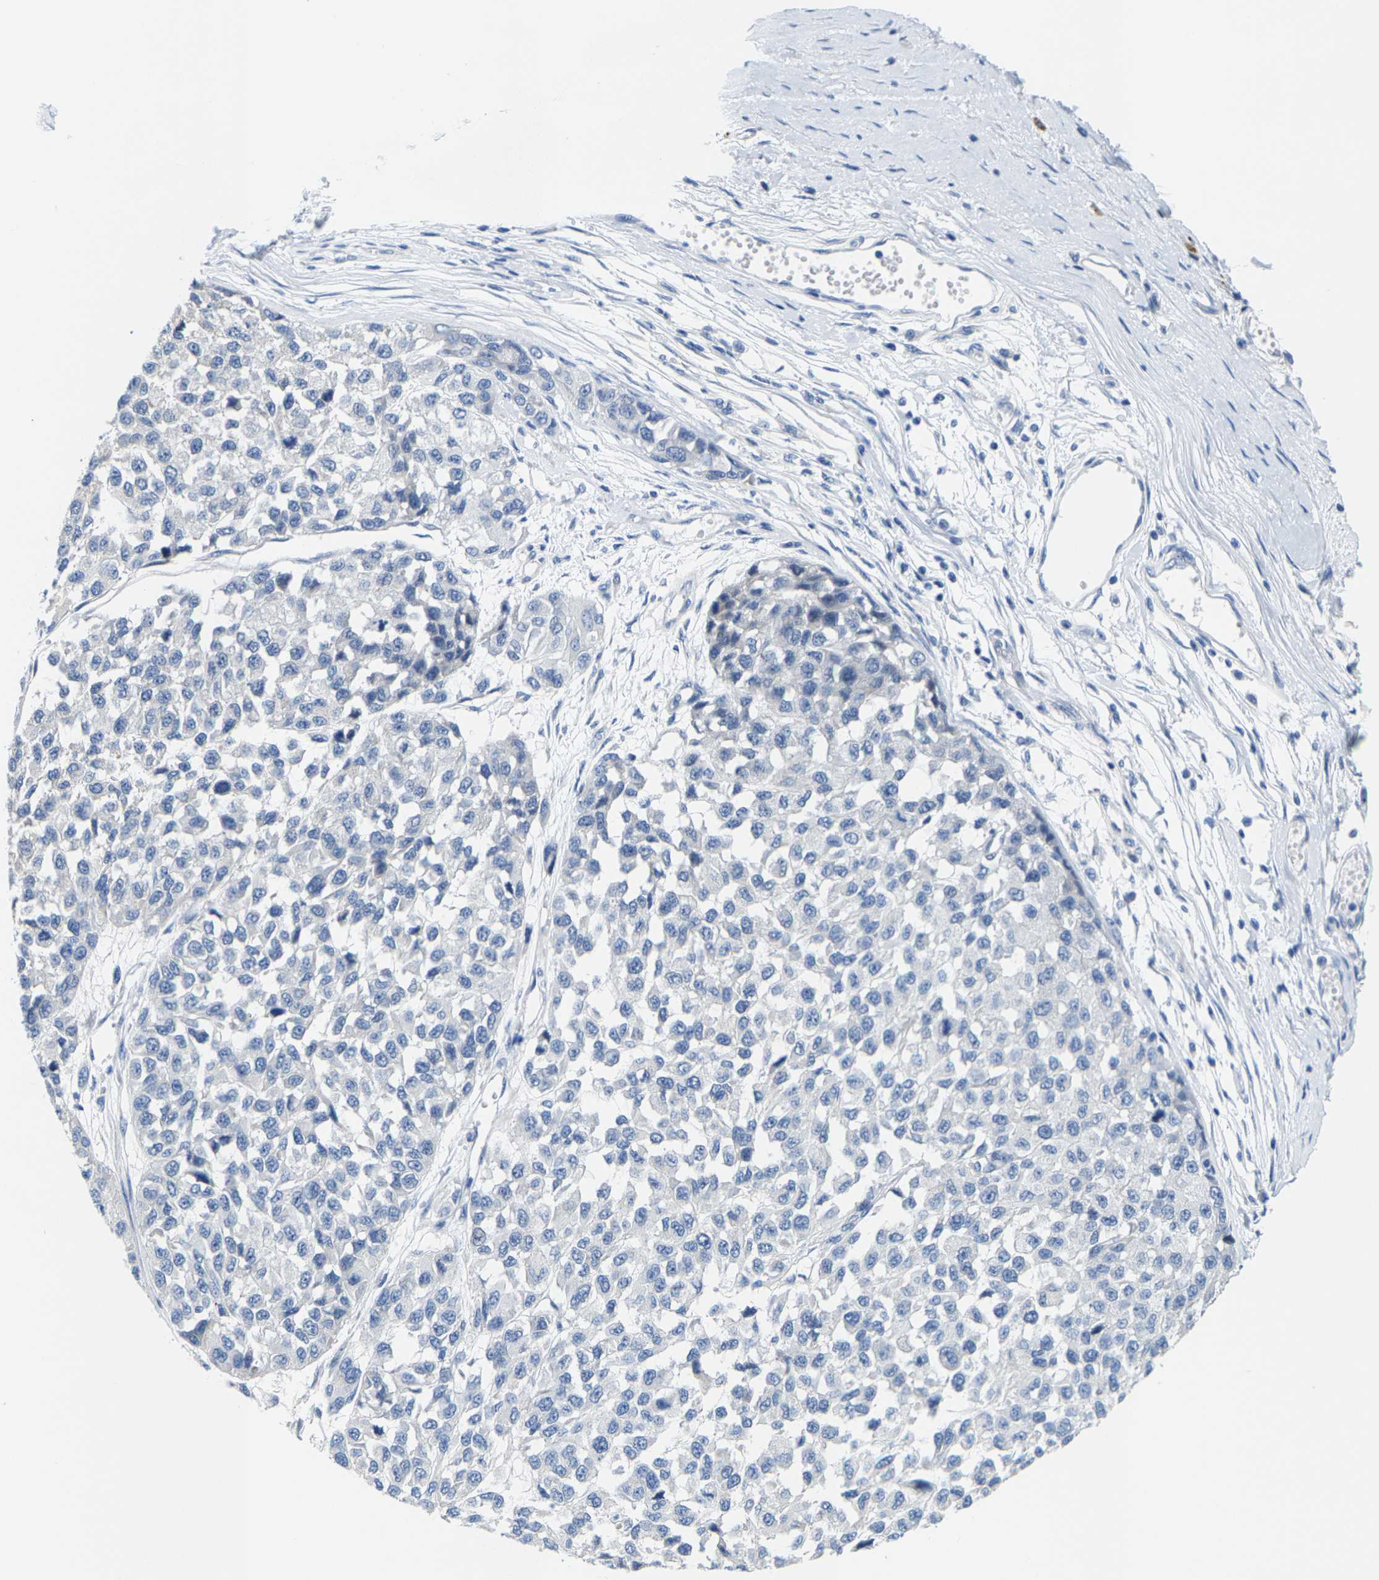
{"staining": {"intensity": "negative", "quantity": "none", "location": "none"}, "tissue": "melanoma", "cell_type": "Tumor cells", "image_type": "cancer", "snomed": [{"axis": "morphology", "description": "Malignant melanoma, NOS"}, {"axis": "topography", "description": "Skin"}], "caption": "Malignant melanoma was stained to show a protein in brown. There is no significant expression in tumor cells. (Immunohistochemistry, brightfield microscopy, high magnification).", "gene": "KLHL1", "patient": {"sex": "male", "age": 62}}